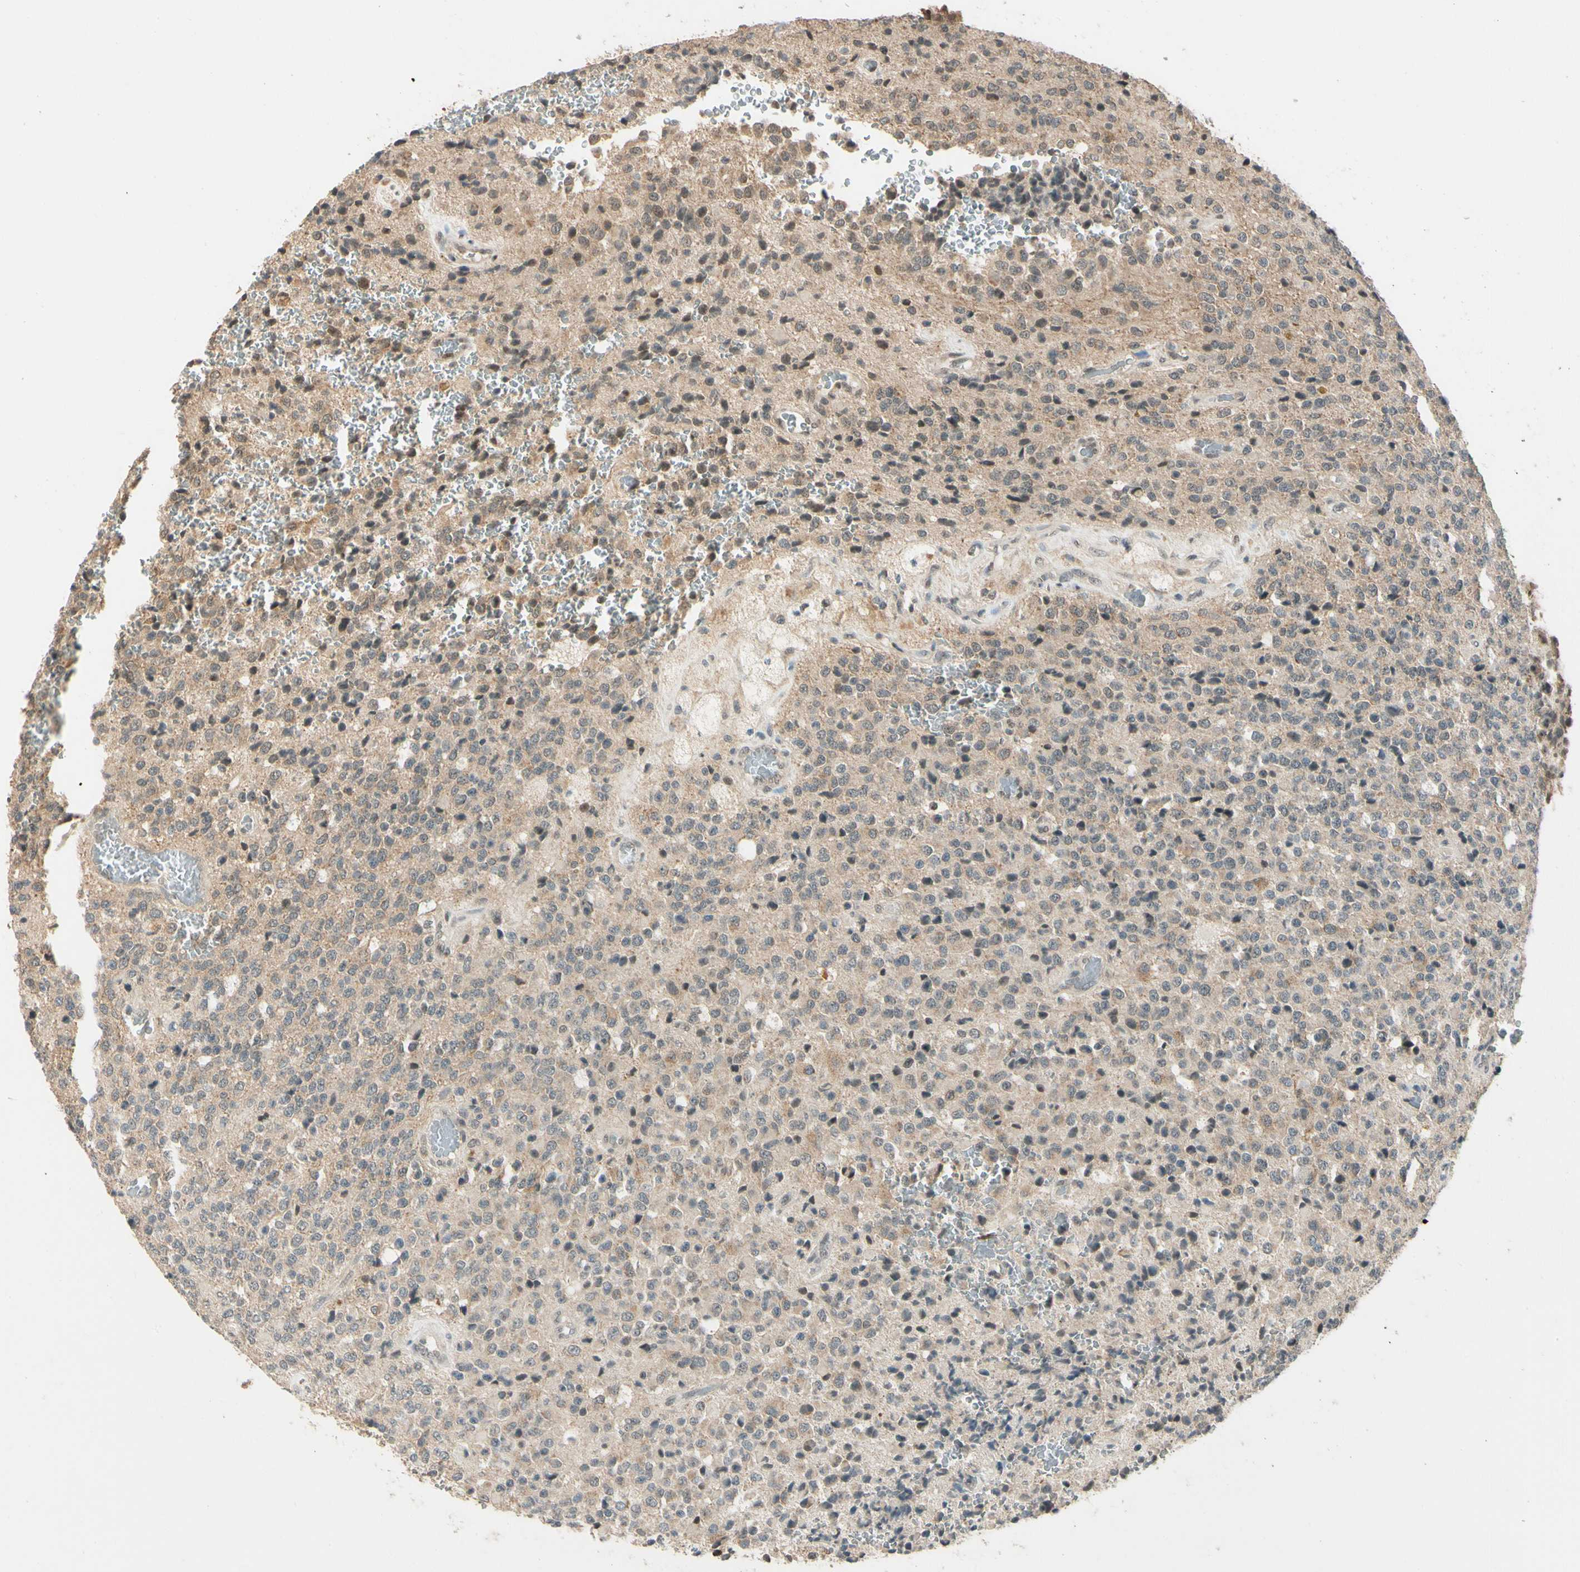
{"staining": {"intensity": "weak", "quantity": "25%-75%", "location": "cytoplasmic/membranous,nuclear"}, "tissue": "glioma", "cell_type": "Tumor cells", "image_type": "cancer", "snomed": [{"axis": "morphology", "description": "Glioma, malignant, High grade"}, {"axis": "topography", "description": "pancreas cauda"}], "caption": "About 25%-75% of tumor cells in human glioma exhibit weak cytoplasmic/membranous and nuclear protein staining as visualized by brown immunohistochemical staining.", "gene": "ZSCAN12", "patient": {"sex": "male", "age": 60}}